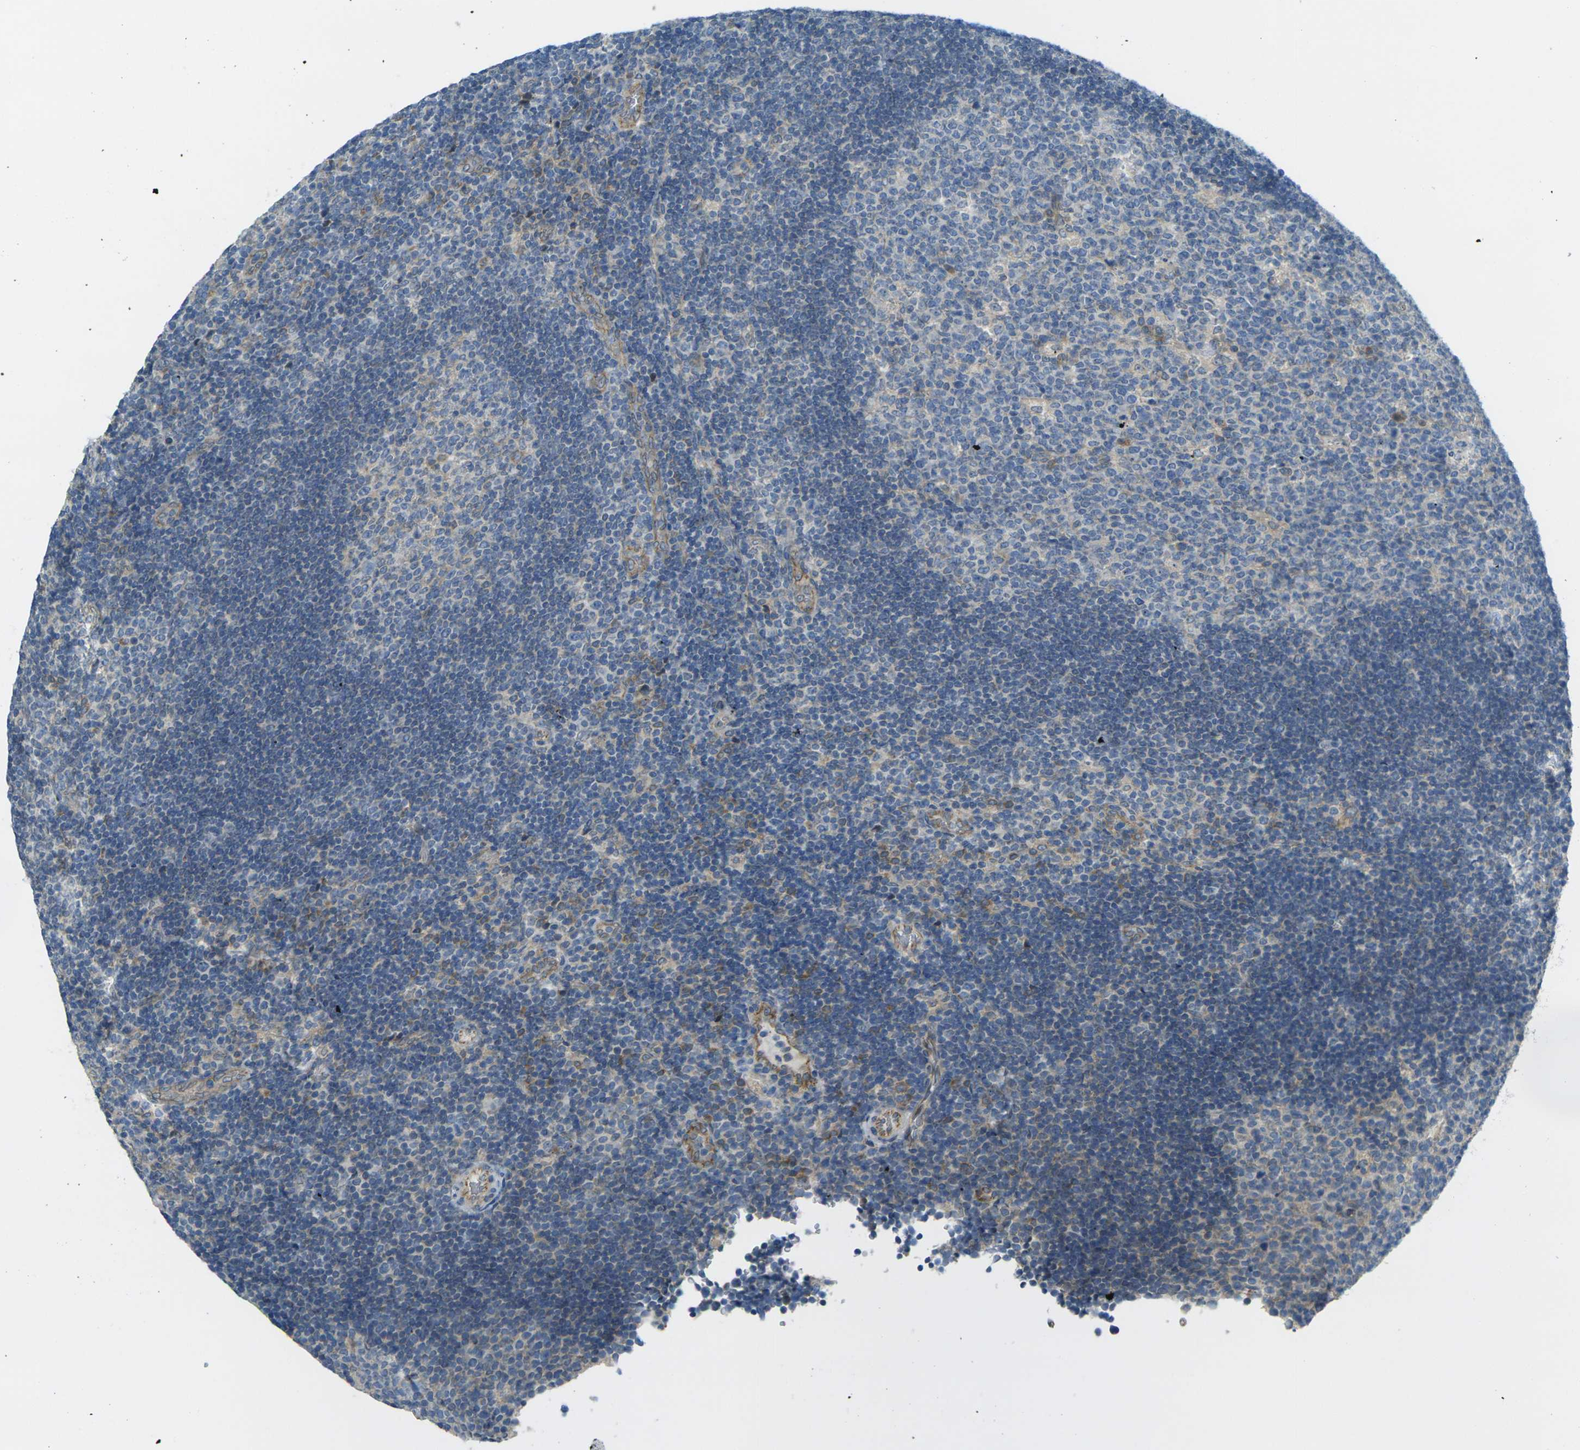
{"staining": {"intensity": "weak", "quantity": "<25%", "location": "cytoplasmic/membranous"}, "tissue": "lymph node", "cell_type": "Germinal center cells", "image_type": "normal", "snomed": [{"axis": "morphology", "description": "Normal tissue, NOS"}, {"axis": "topography", "description": "Lymph node"}, {"axis": "topography", "description": "Salivary gland"}], "caption": "DAB immunohistochemical staining of normal human lymph node exhibits no significant staining in germinal center cells.", "gene": "RHBDD1", "patient": {"sex": "male", "age": 8}}